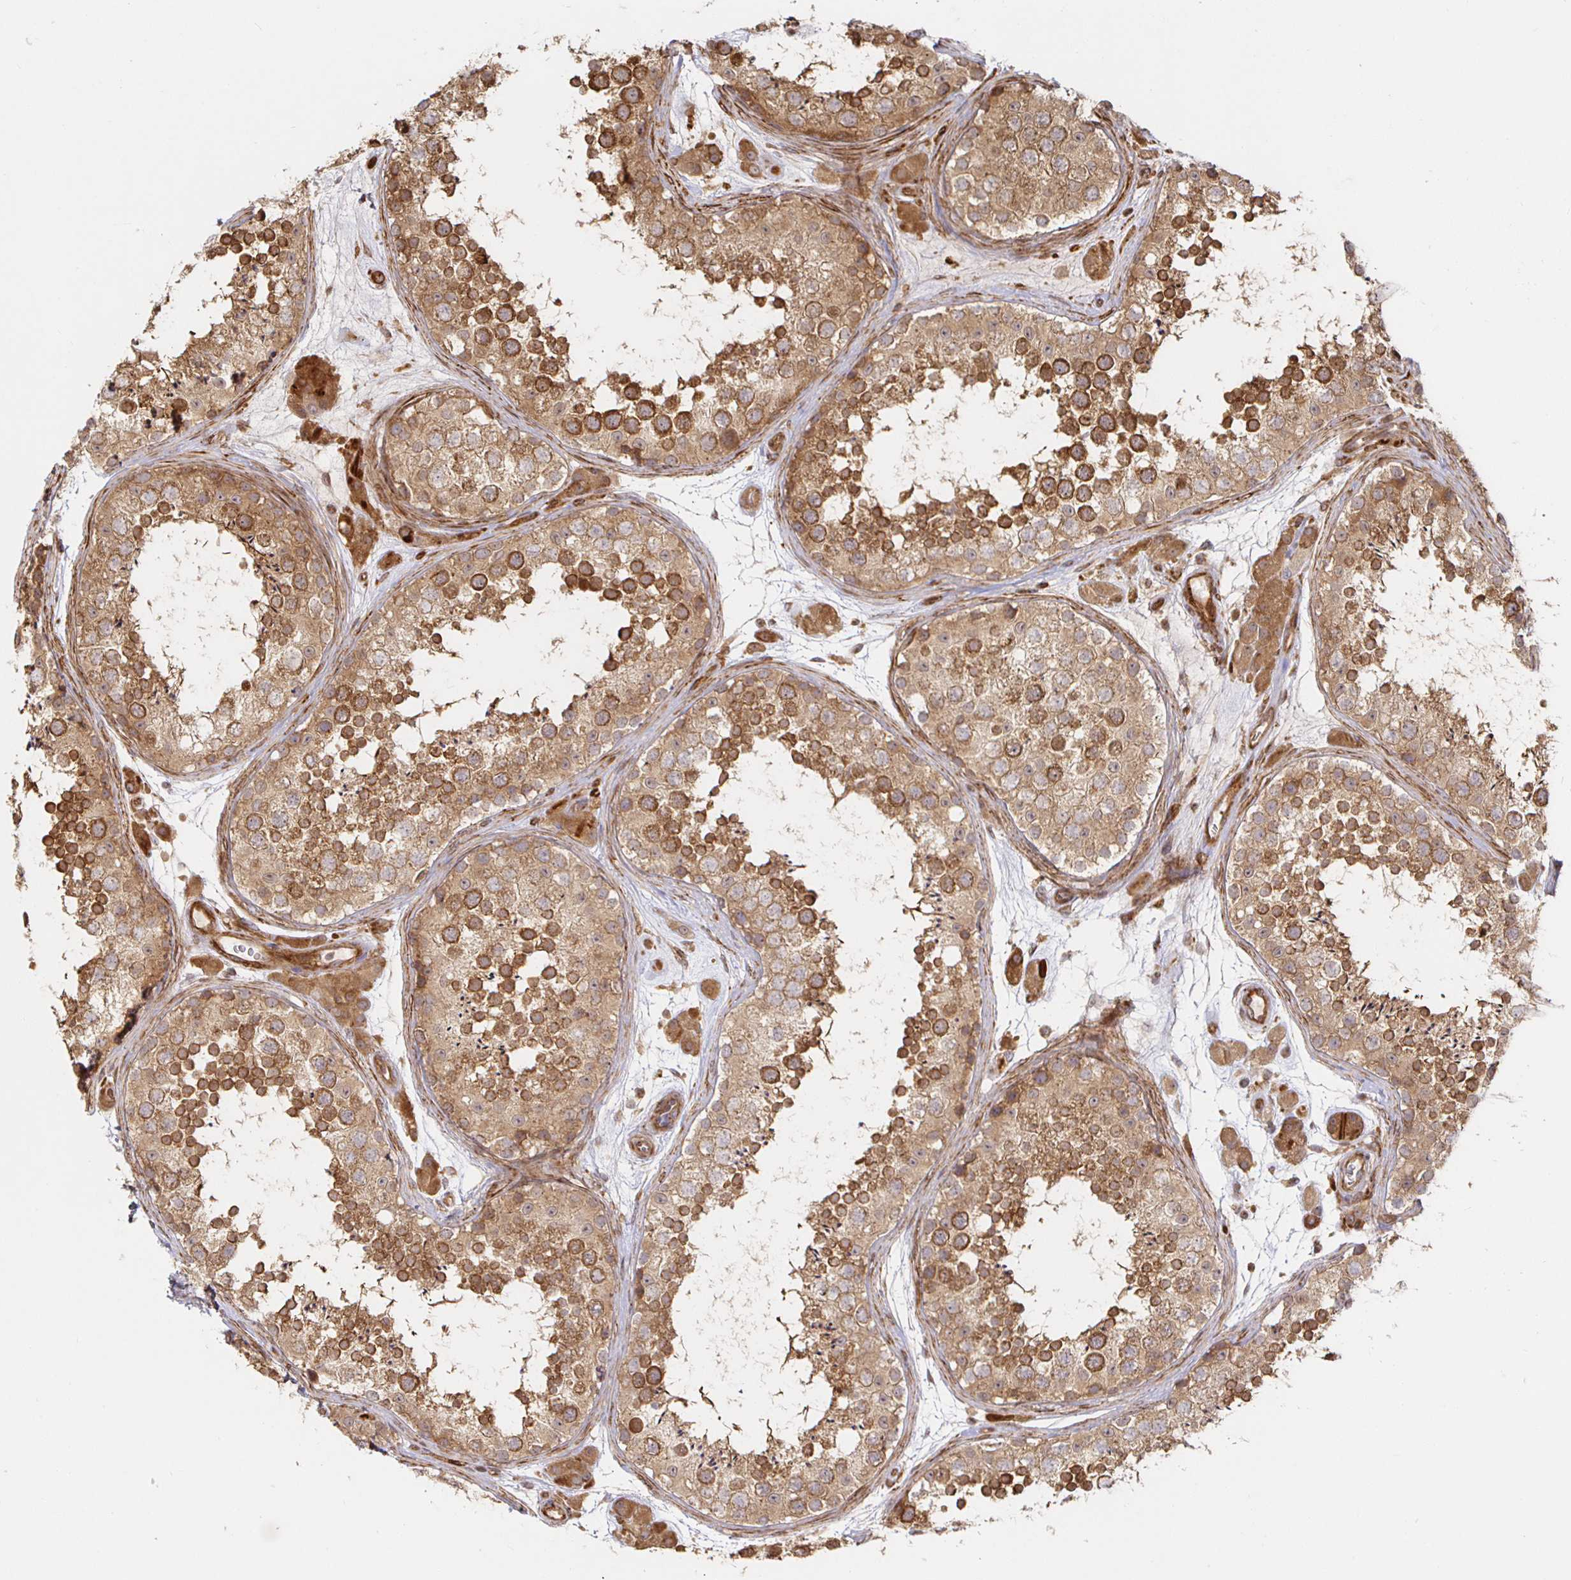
{"staining": {"intensity": "moderate", "quantity": ">75%", "location": "cytoplasmic/membranous"}, "tissue": "testis", "cell_type": "Cells in seminiferous ducts", "image_type": "normal", "snomed": [{"axis": "morphology", "description": "Normal tissue, NOS"}, {"axis": "topography", "description": "Testis"}], "caption": "About >75% of cells in seminiferous ducts in normal human testis display moderate cytoplasmic/membranous protein staining as visualized by brown immunohistochemical staining.", "gene": "STRAP", "patient": {"sex": "male", "age": 41}}